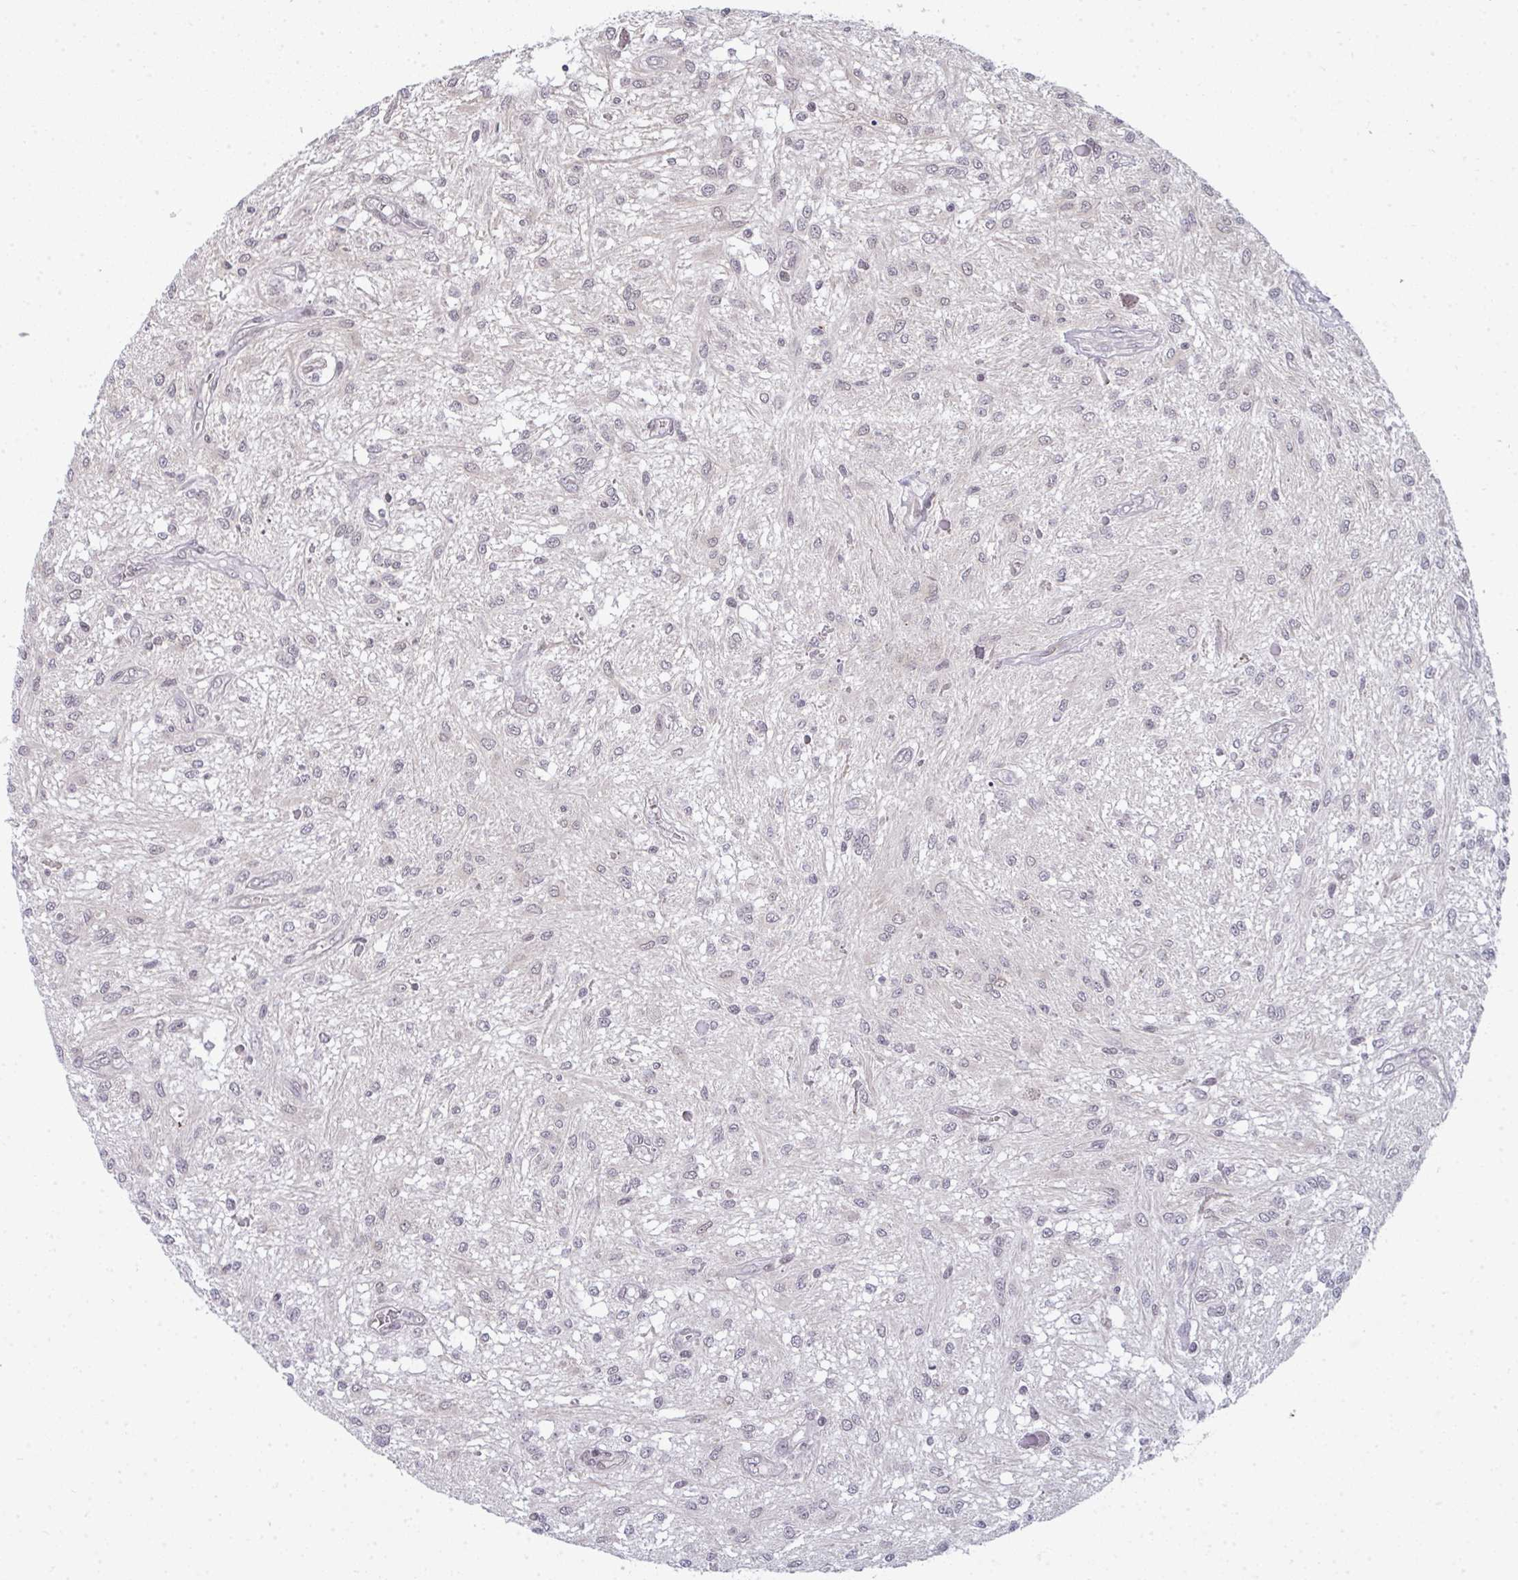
{"staining": {"intensity": "negative", "quantity": "none", "location": "none"}, "tissue": "glioma", "cell_type": "Tumor cells", "image_type": "cancer", "snomed": [{"axis": "morphology", "description": "Glioma, malignant, Low grade"}, {"axis": "topography", "description": "Cerebellum"}], "caption": "Protein analysis of malignant low-grade glioma displays no significant expression in tumor cells.", "gene": "ATF1", "patient": {"sex": "female", "age": 14}}